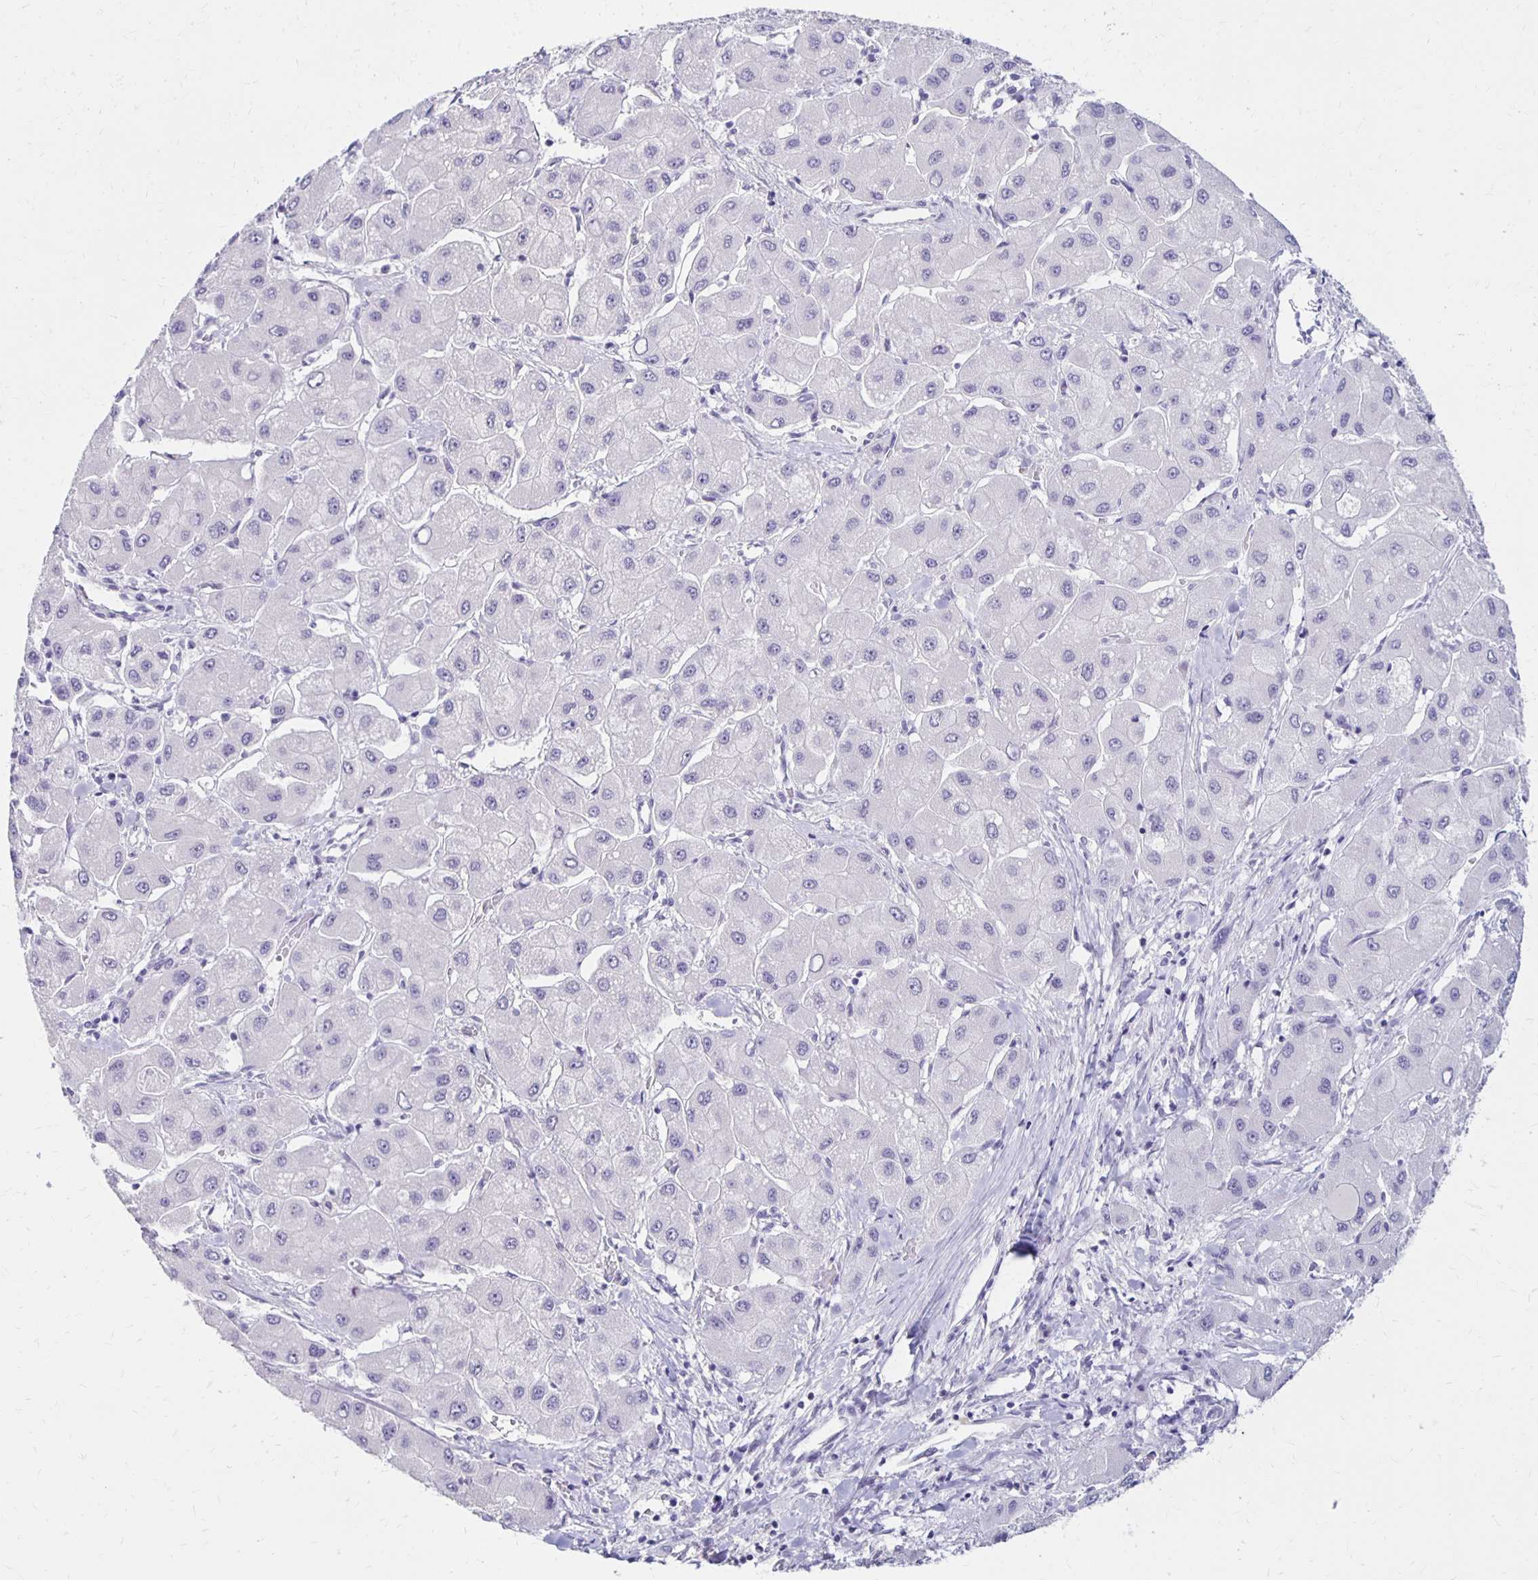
{"staining": {"intensity": "negative", "quantity": "none", "location": "none"}, "tissue": "liver cancer", "cell_type": "Tumor cells", "image_type": "cancer", "snomed": [{"axis": "morphology", "description": "Carcinoma, Hepatocellular, NOS"}, {"axis": "topography", "description": "Liver"}], "caption": "Tumor cells are negative for brown protein staining in liver cancer.", "gene": "RYR1", "patient": {"sex": "male", "age": 40}}